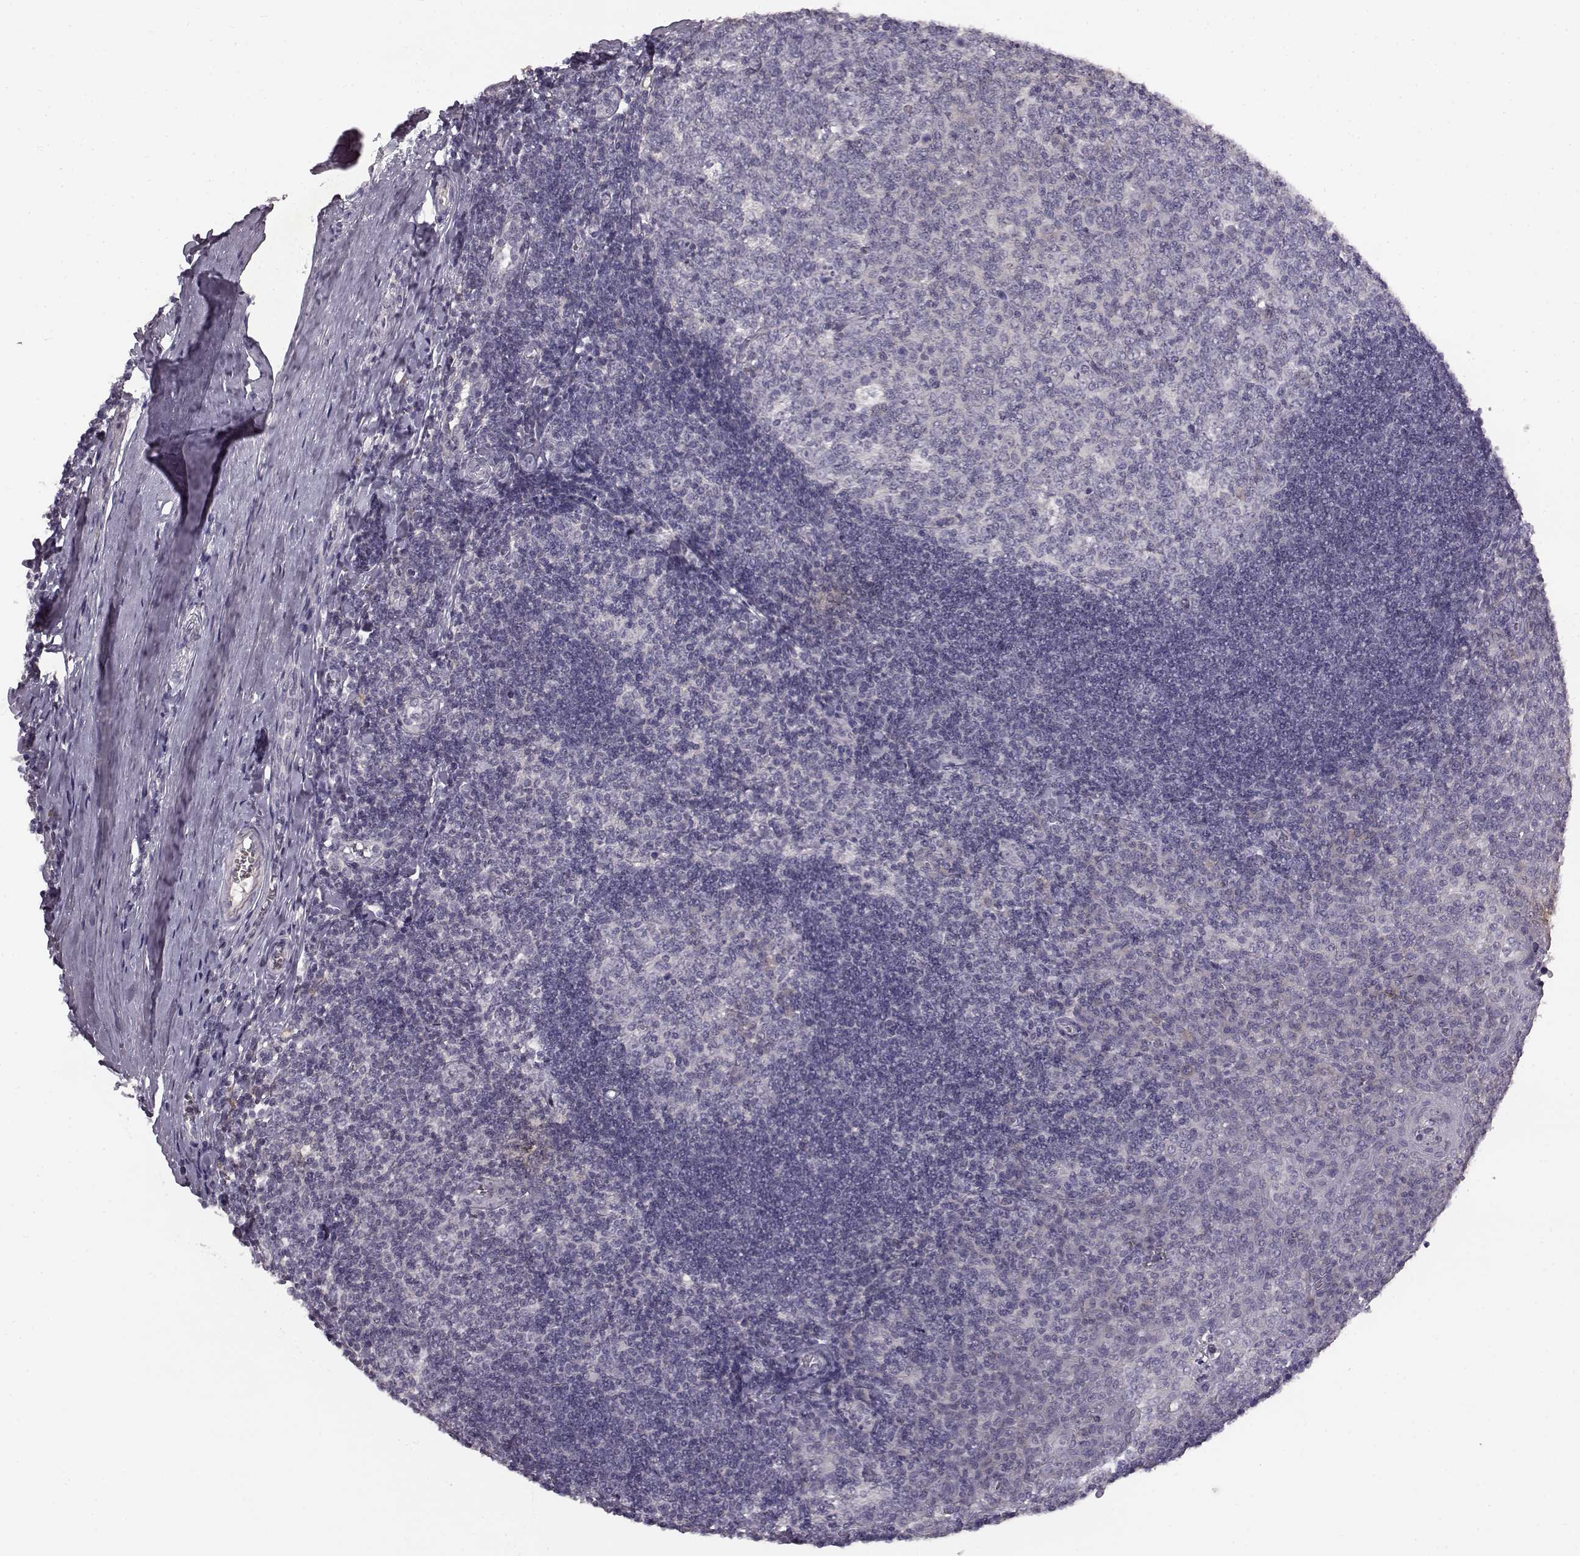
{"staining": {"intensity": "negative", "quantity": "none", "location": "none"}, "tissue": "tonsil", "cell_type": "Germinal center cells", "image_type": "normal", "snomed": [{"axis": "morphology", "description": "Normal tissue, NOS"}, {"axis": "topography", "description": "Tonsil"}], "caption": "This is an immunohistochemistry image of normal human tonsil. There is no staining in germinal center cells.", "gene": "SPAG17", "patient": {"sex": "female", "age": 12}}